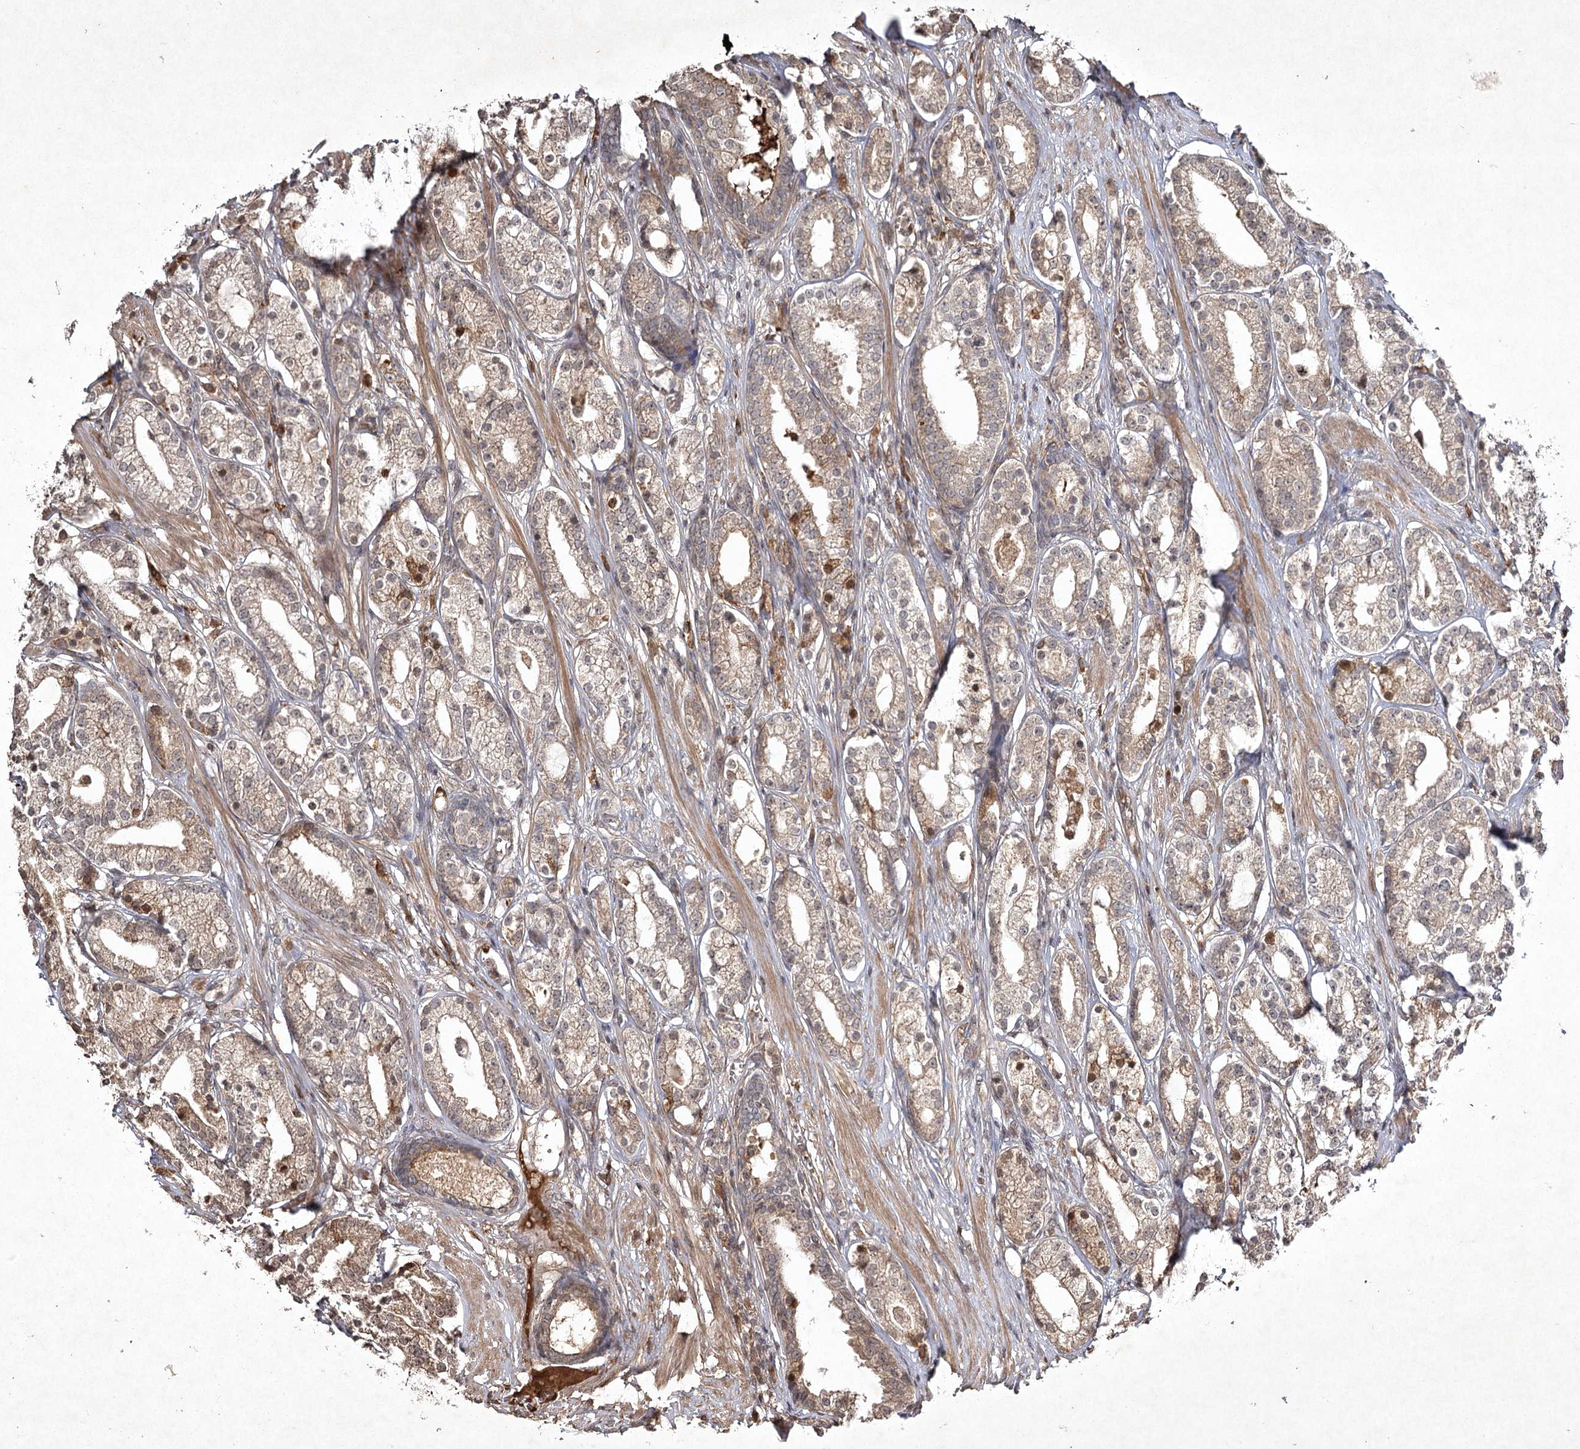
{"staining": {"intensity": "weak", "quantity": "25%-75%", "location": "cytoplasmic/membranous"}, "tissue": "prostate cancer", "cell_type": "Tumor cells", "image_type": "cancer", "snomed": [{"axis": "morphology", "description": "Adenocarcinoma, High grade"}, {"axis": "topography", "description": "Prostate"}], "caption": "Immunohistochemistry (IHC) micrograph of prostate high-grade adenocarcinoma stained for a protein (brown), which shows low levels of weak cytoplasmic/membranous staining in about 25%-75% of tumor cells.", "gene": "CYP2B6", "patient": {"sex": "male", "age": 69}}